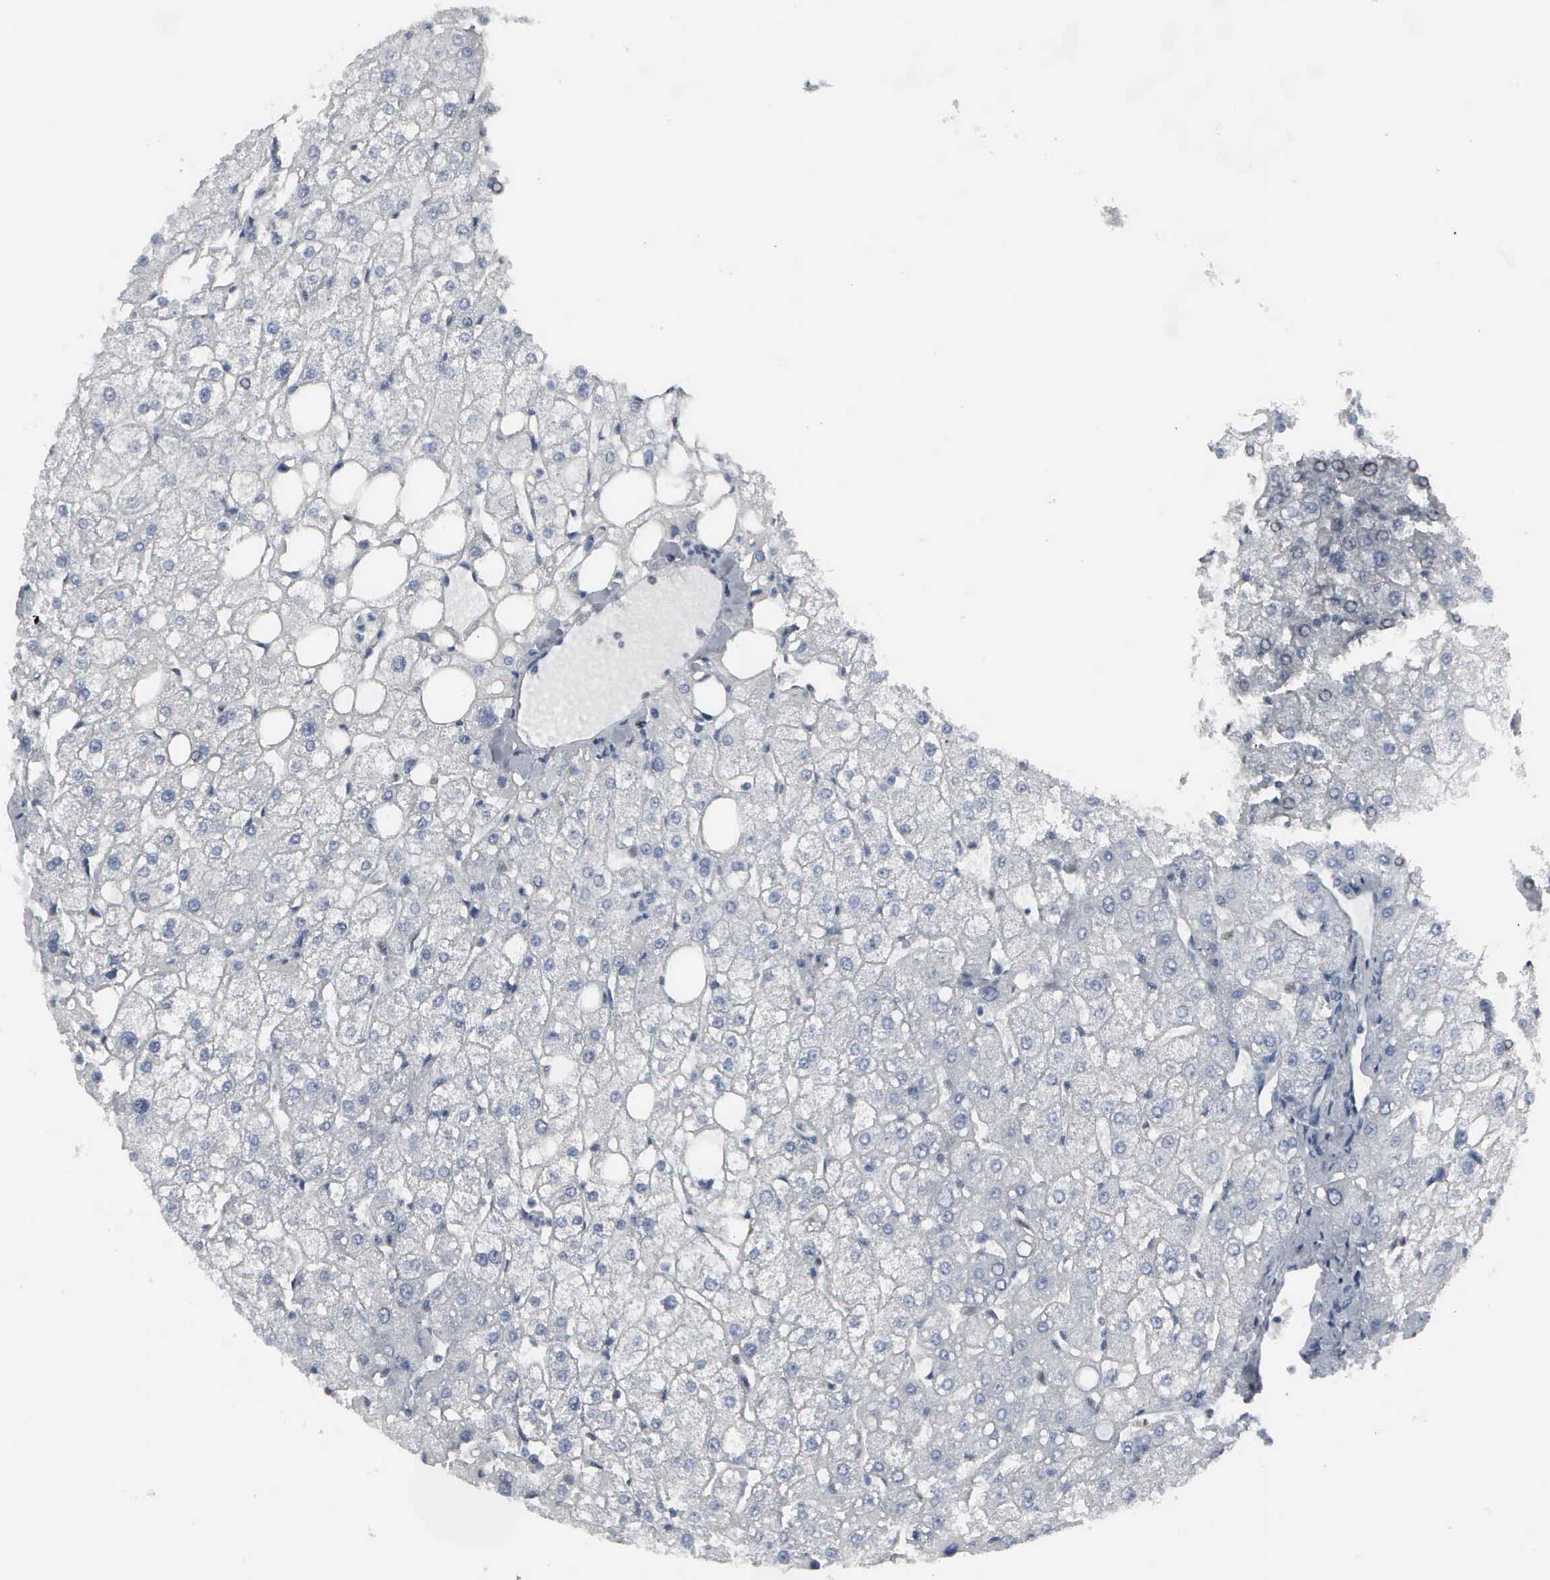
{"staining": {"intensity": "negative", "quantity": "none", "location": "none"}, "tissue": "liver", "cell_type": "Cholangiocytes", "image_type": "normal", "snomed": [{"axis": "morphology", "description": "Normal tissue, NOS"}, {"axis": "topography", "description": "Liver"}], "caption": "Immunohistochemistry (IHC) of benign liver demonstrates no staining in cholangiocytes.", "gene": "CCND3", "patient": {"sex": "male", "age": 35}}